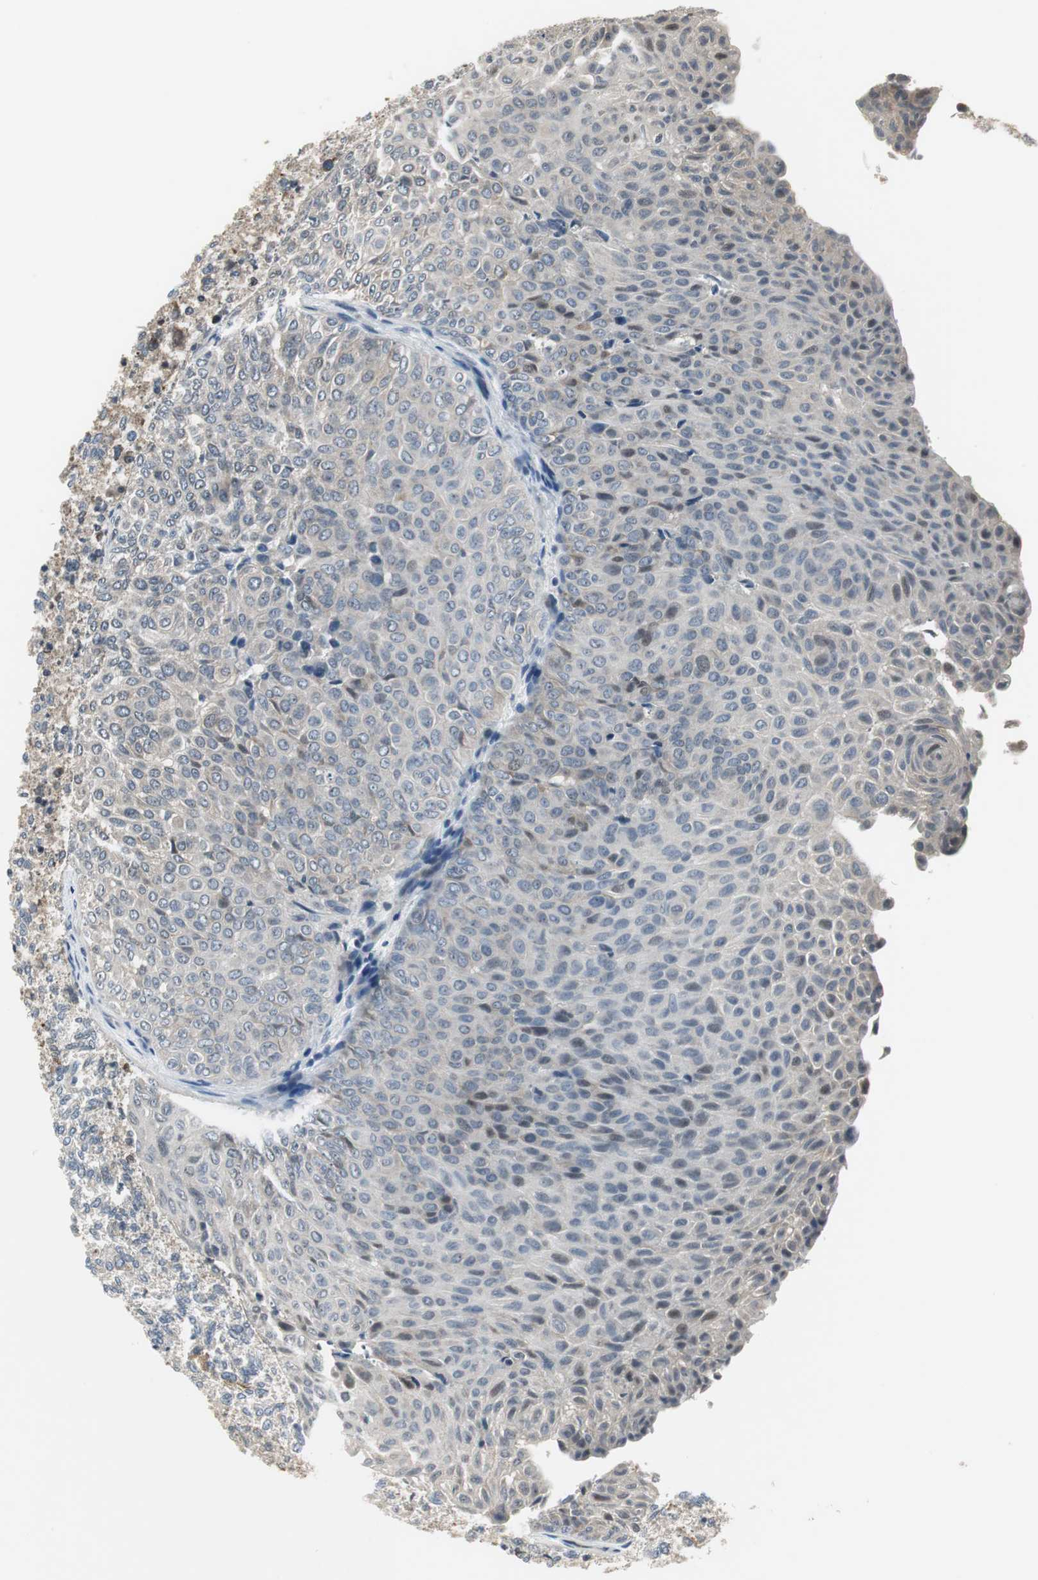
{"staining": {"intensity": "weak", "quantity": "25%-75%", "location": "cytoplasmic/membranous"}, "tissue": "urothelial cancer", "cell_type": "Tumor cells", "image_type": "cancer", "snomed": [{"axis": "morphology", "description": "Urothelial carcinoma, Low grade"}, {"axis": "topography", "description": "Urinary bladder"}], "caption": "Immunohistochemistry (IHC) of human urothelial cancer exhibits low levels of weak cytoplasmic/membranous positivity in approximately 25%-75% of tumor cells.", "gene": "CCT5", "patient": {"sex": "male", "age": 78}}